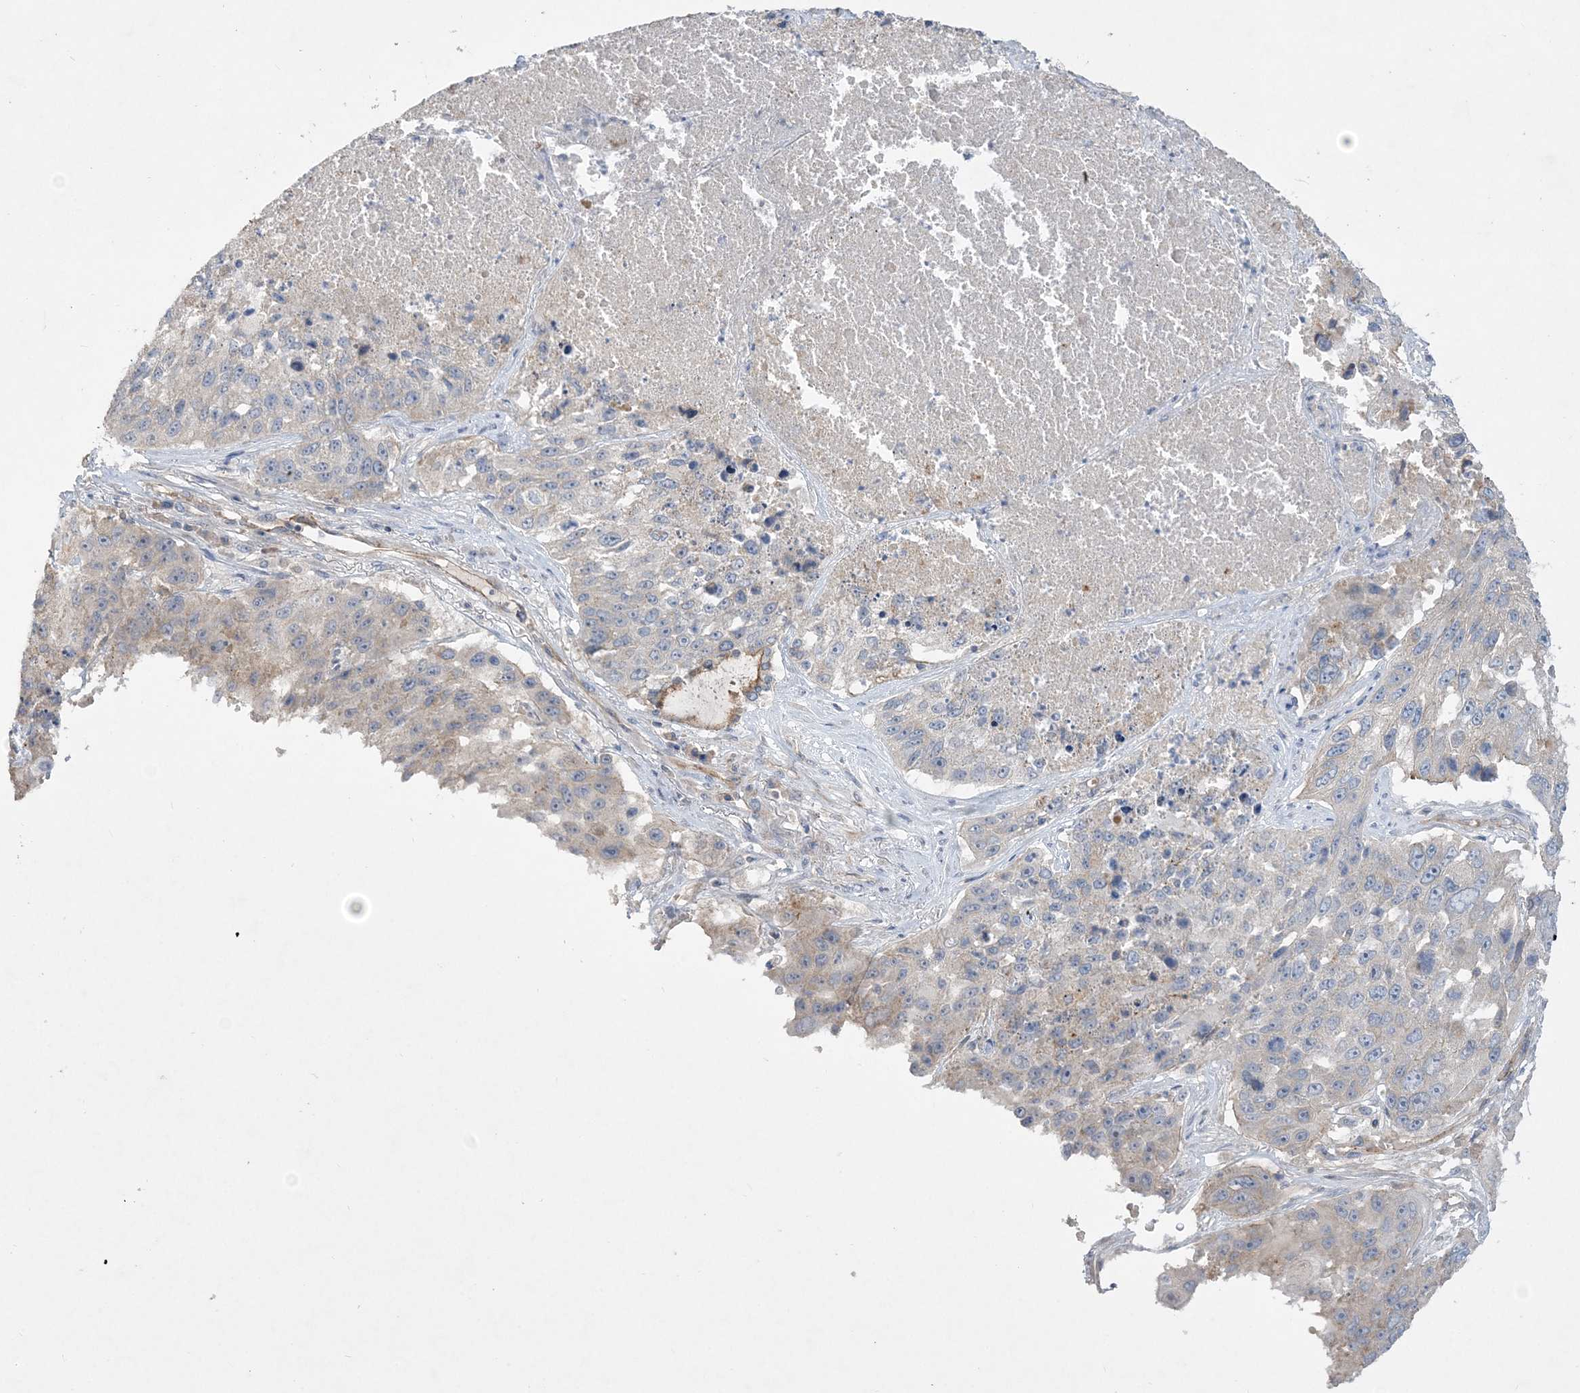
{"staining": {"intensity": "negative", "quantity": "none", "location": "none"}, "tissue": "lung cancer", "cell_type": "Tumor cells", "image_type": "cancer", "snomed": [{"axis": "morphology", "description": "Squamous cell carcinoma, NOS"}, {"axis": "topography", "description": "Lung"}], "caption": "Immunohistochemical staining of human lung squamous cell carcinoma displays no significant expression in tumor cells. Nuclei are stained in blue.", "gene": "ADCK2", "patient": {"sex": "male", "age": 61}}